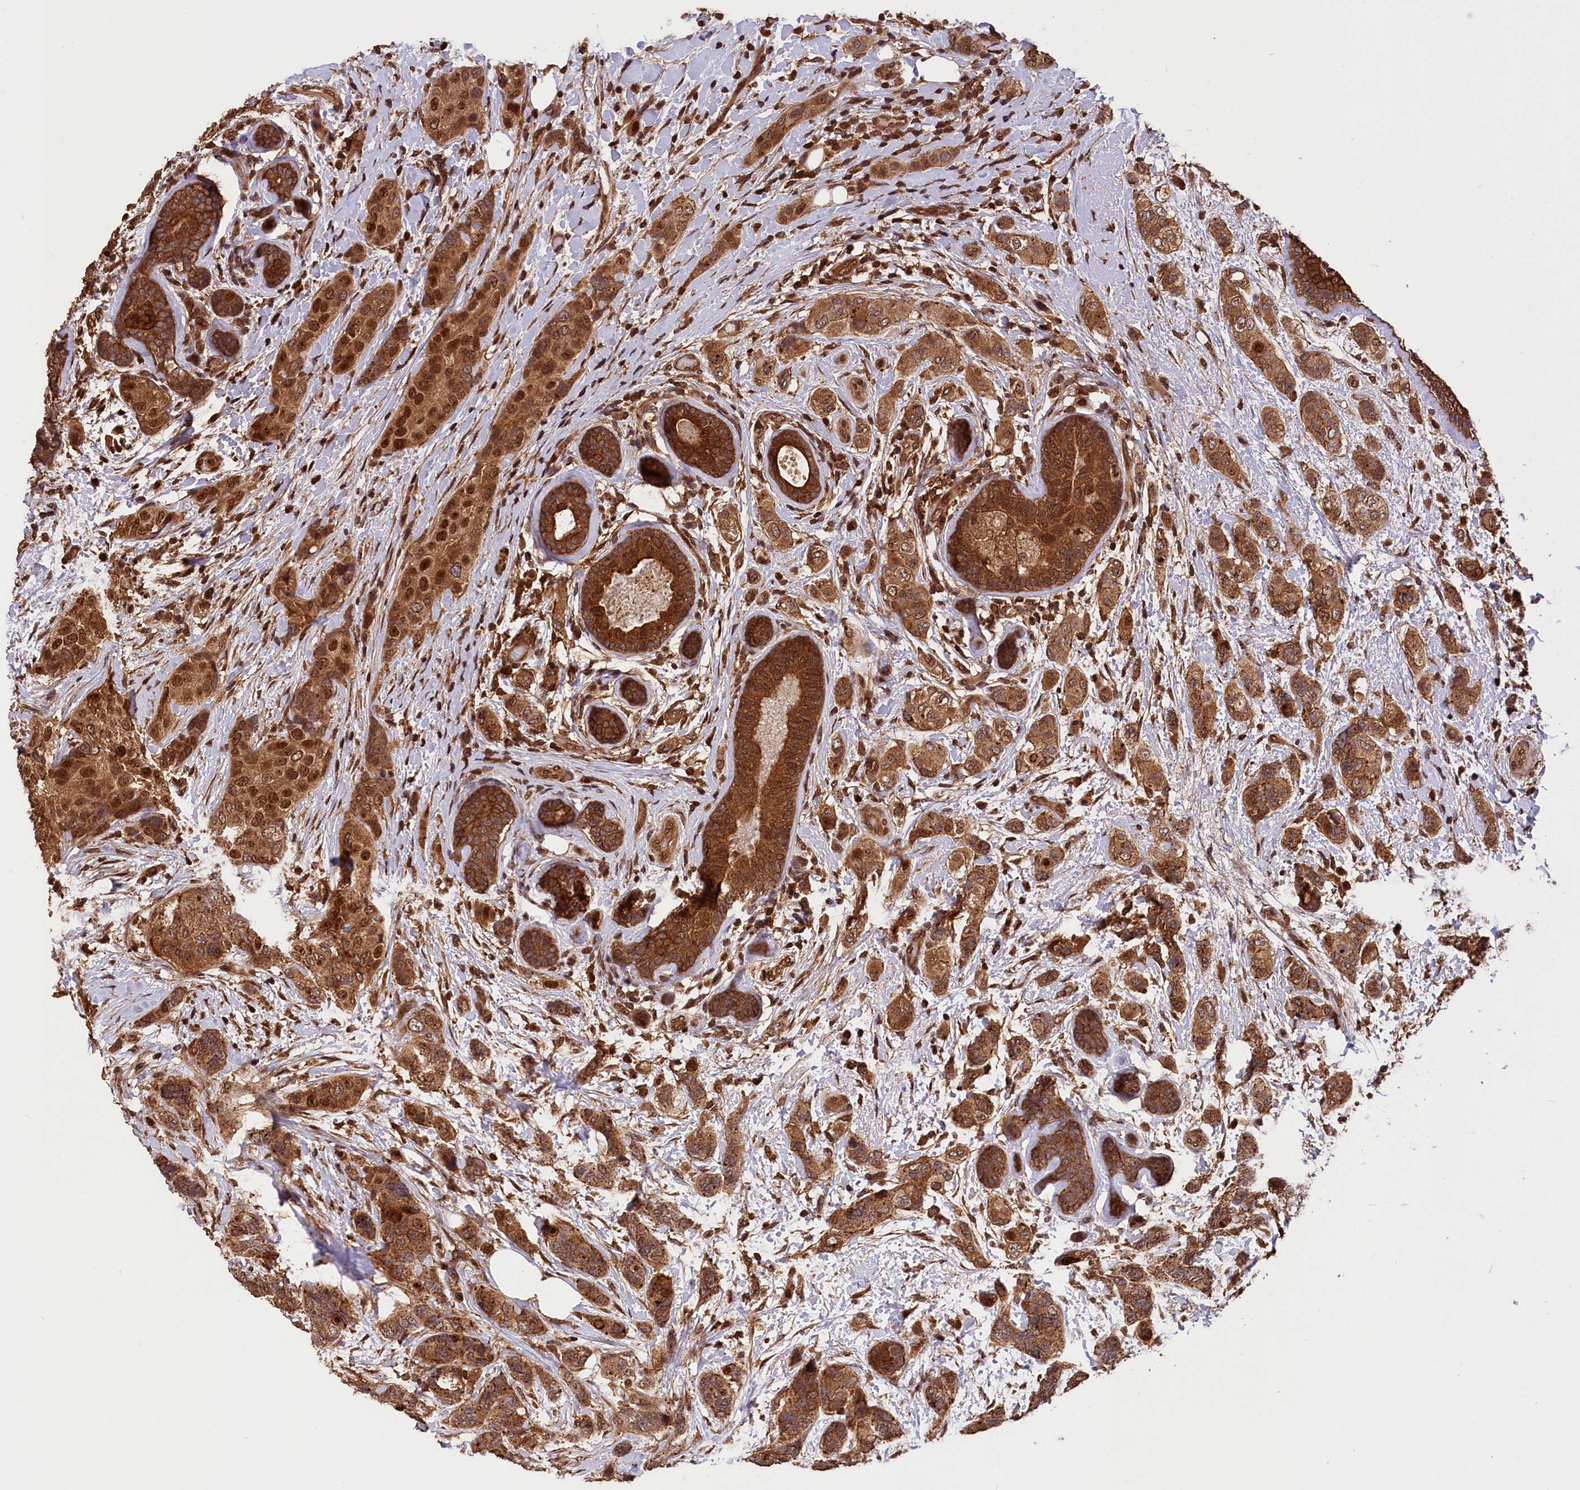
{"staining": {"intensity": "strong", "quantity": ">75%", "location": "cytoplasmic/membranous,nuclear"}, "tissue": "breast cancer", "cell_type": "Tumor cells", "image_type": "cancer", "snomed": [{"axis": "morphology", "description": "Lobular carcinoma"}, {"axis": "topography", "description": "Breast"}], "caption": "This photomicrograph displays breast lobular carcinoma stained with immunohistochemistry (IHC) to label a protein in brown. The cytoplasmic/membranous and nuclear of tumor cells show strong positivity for the protein. Nuclei are counter-stained blue.", "gene": "IST1", "patient": {"sex": "female", "age": 51}}